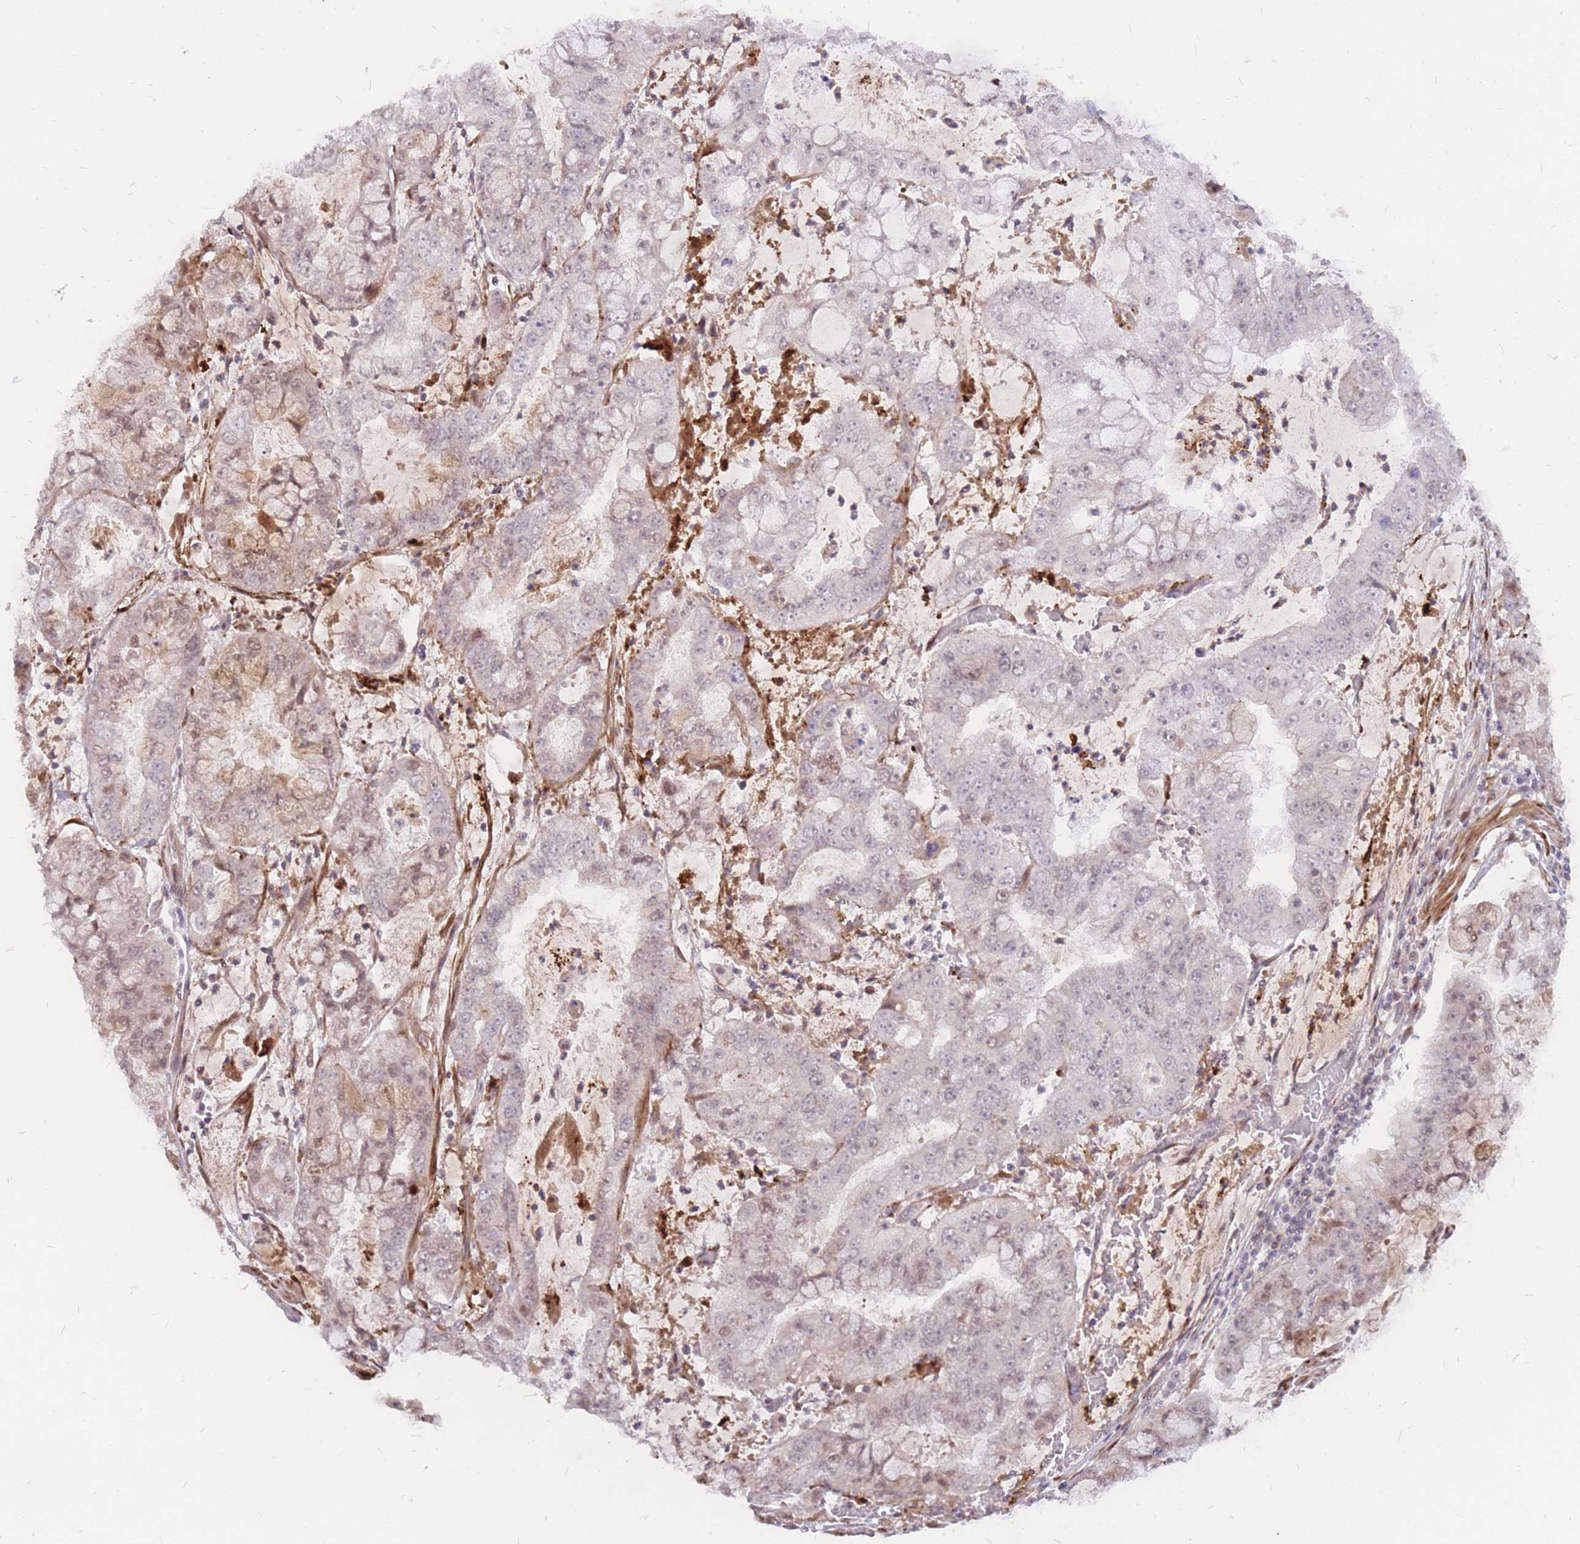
{"staining": {"intensity": "weak", "quantity": "<25%", "location": "nuclear"}, "tissue": "stomach cancer", "cell_type": "Tumor cells", "image_type": "cancer", "snomed": [{"axis": "morphology", "description": "Adenocarcinoma, NOS"}, {"axis": "topography", "description": "Stomach"}], "caption": "High magnification brightfield microscopy of adenocarcinoma (stomach) stained with DAB (3,3'-diaminobenzidine) (brown) and counterstained with hematoxylin (blue): tumor cells show no significant expression.", "gene": "ADD2", "patient": {"sex": "male", "age": 76}}